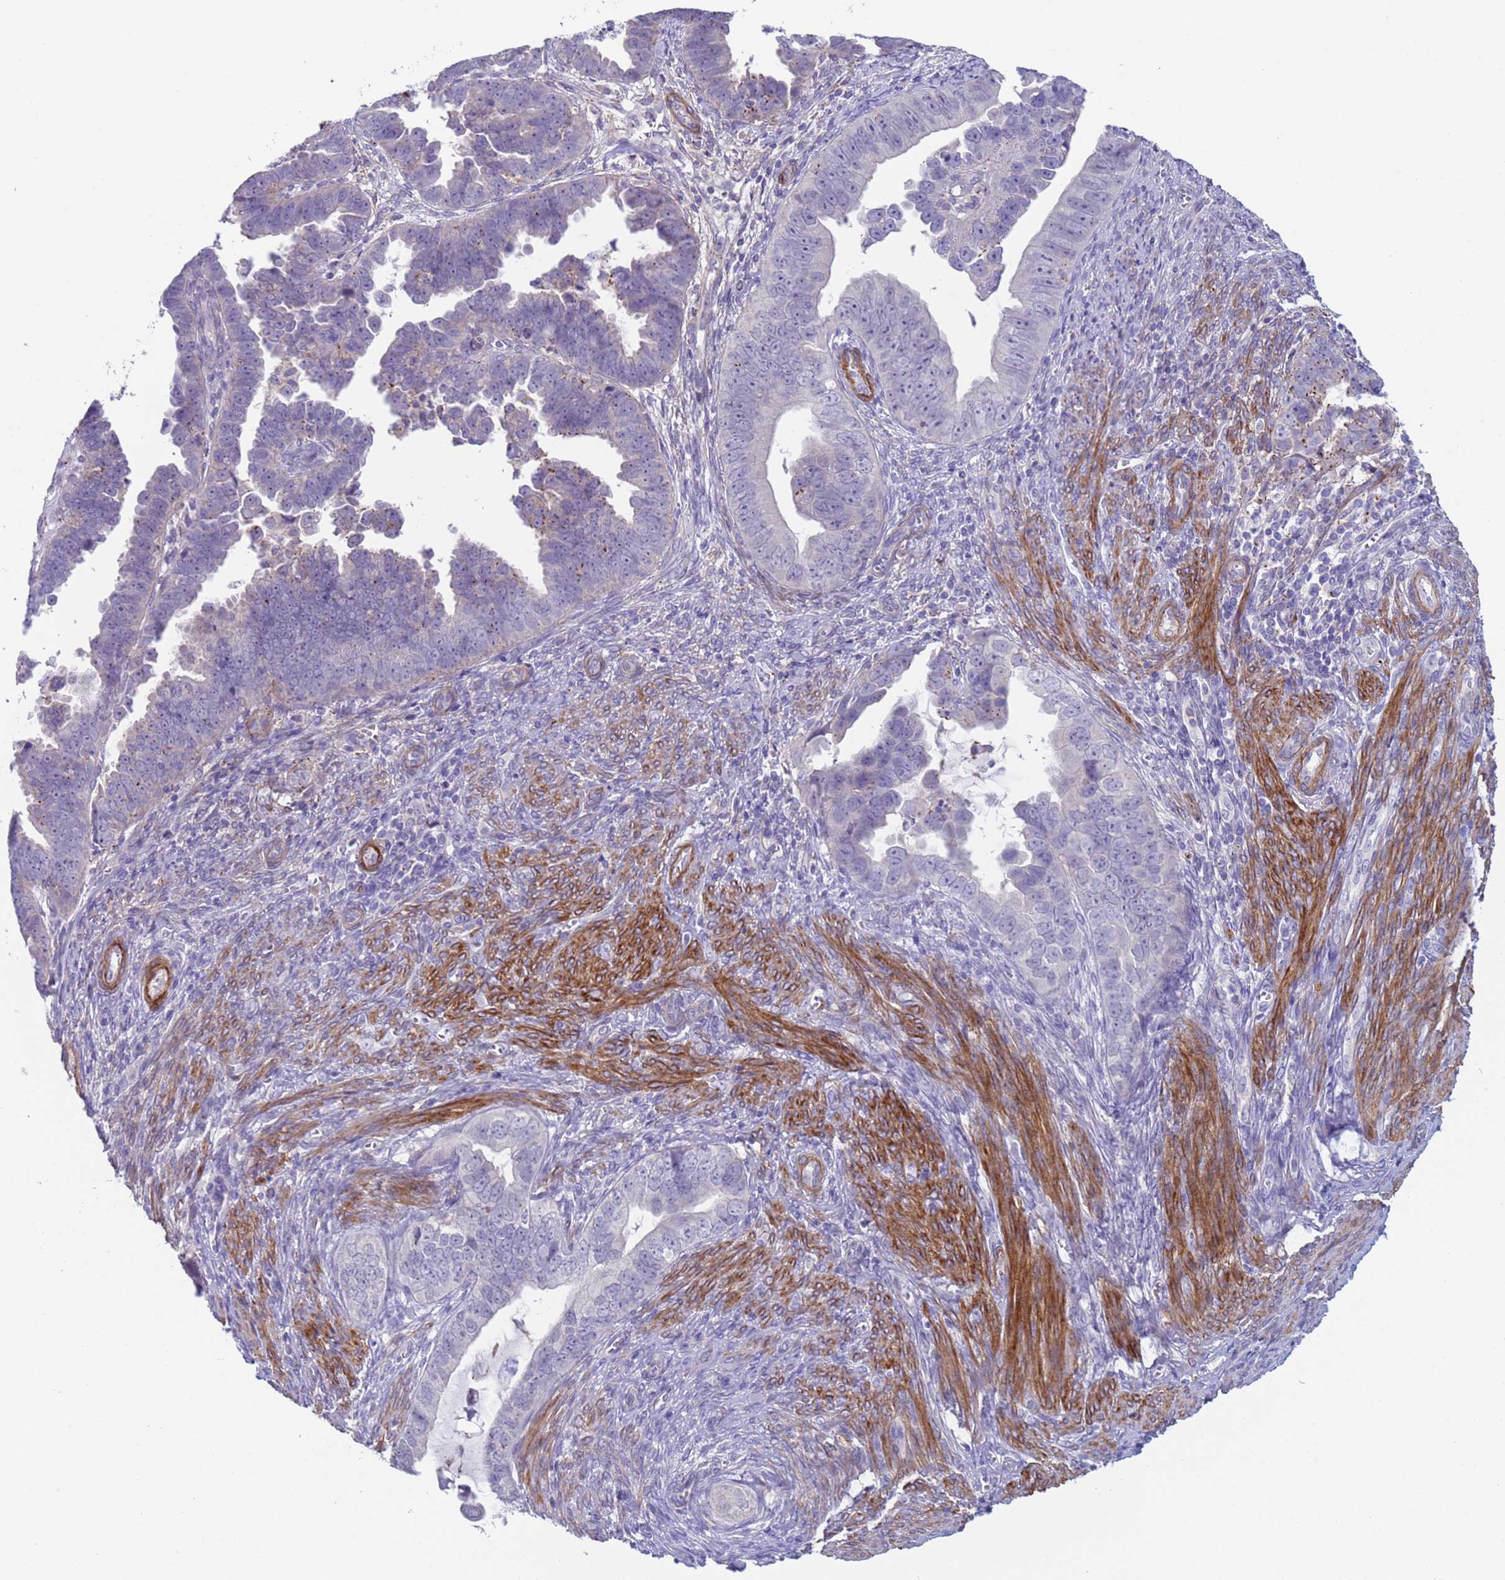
{"staining": {"intensity": "negative", "quantity": "none", "location": "none"}, "tissue": "endometrial cancer", "cell_type": "Tumor cells", "image_type": "cancer", "snomed": [{"axis": "morphology", "description": "Adenocarcinoma, NOS"}, {"axis": "topography", "description": "Endometrium"}], "caption": "An immunohistochemistry (IHC) photomicrograph of endometrial adenocarcinoma is shown. There is no staining in tumor cells of endometrial adenocarcinoma.", "gene": "KBTBD3", "patient": {"sex": "female", "age": 75}}